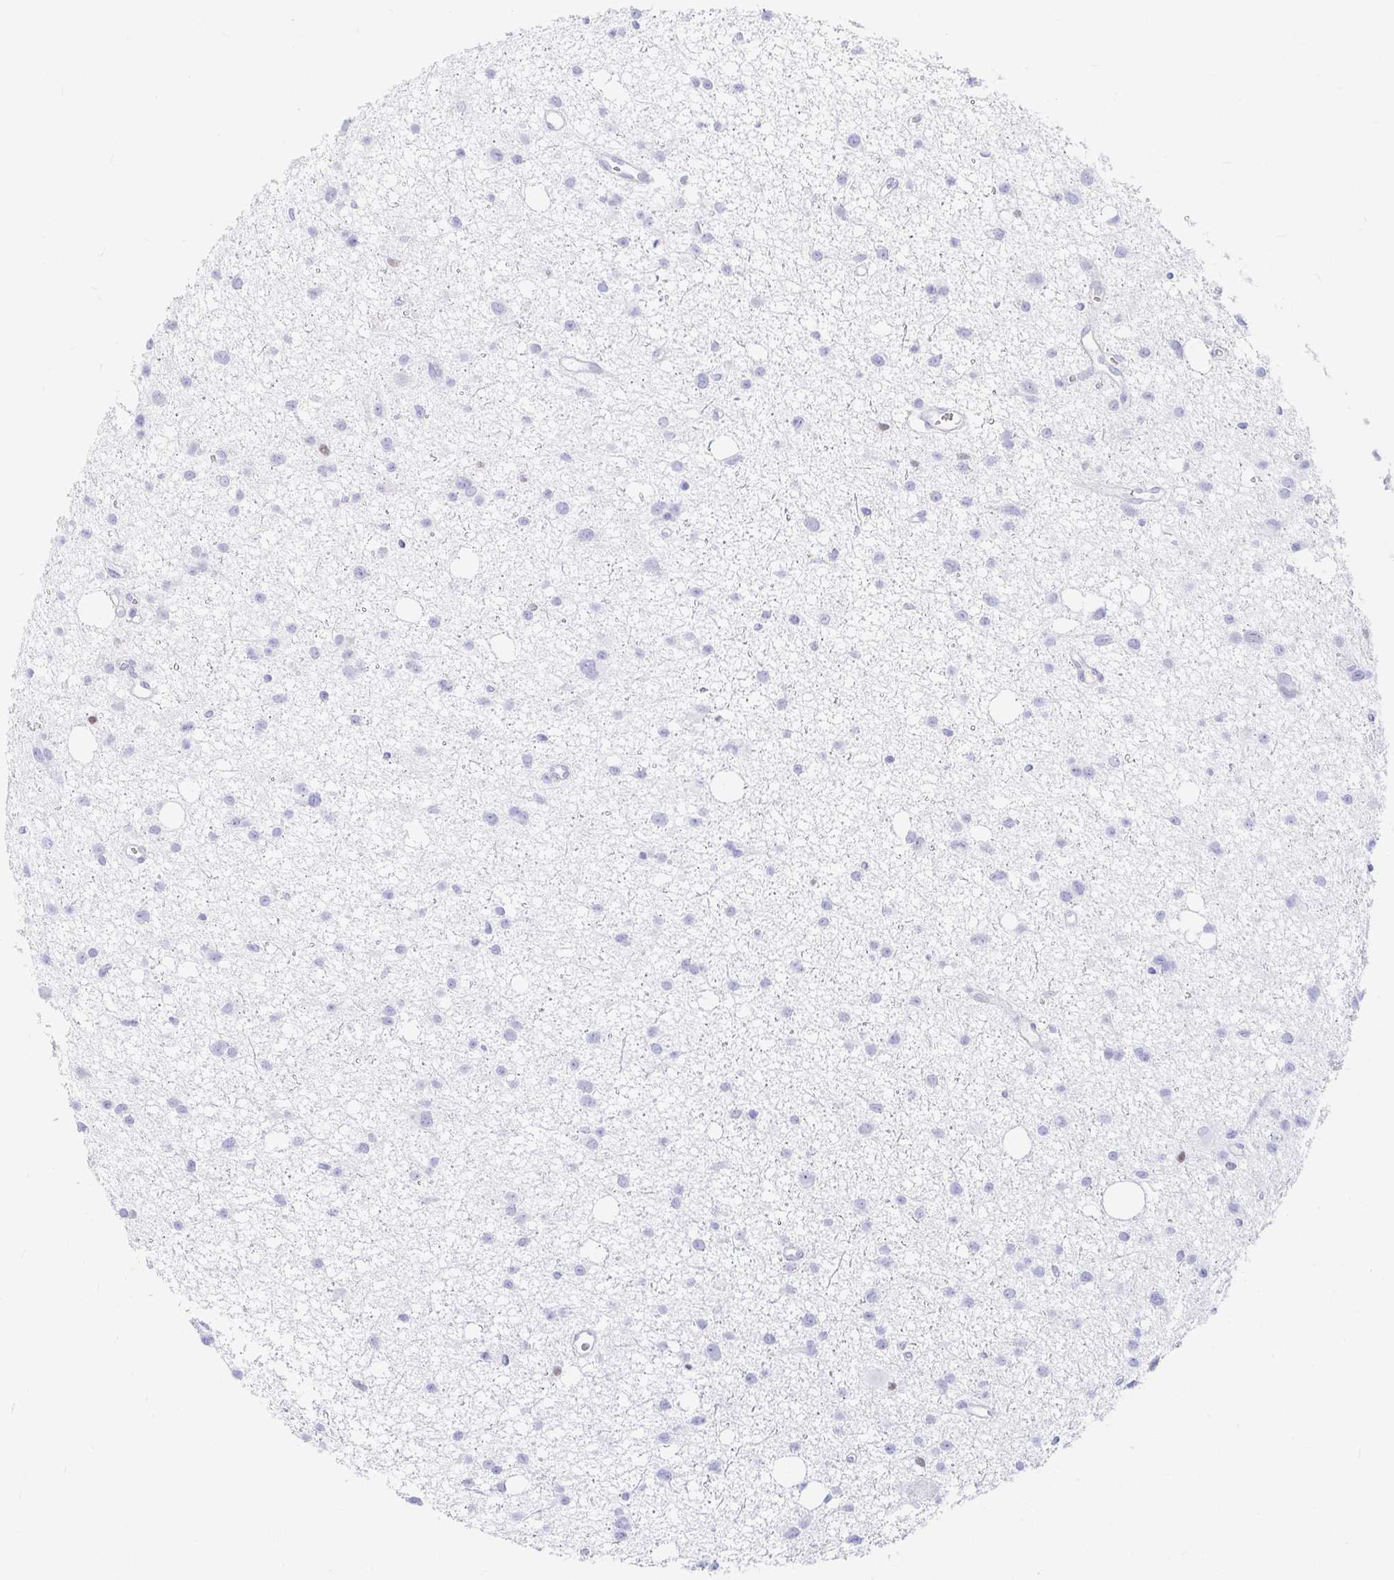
{"staining": {"intensity": "negative", "quantity": "none", "location": "none"}, "tissue": "glioma", "cell_type": "Tumor cells", "image_type": "cancer", "snomed": [{"axis": "morphology", "description": "Glioma, malignant, High grade"}, {"axis": "topography", "description": "Brain"}], "caption": "There is no significant expression in tumor cells of glioma.", "gene": "HINFP", "patient": {"sex": "male", "age": 23}}